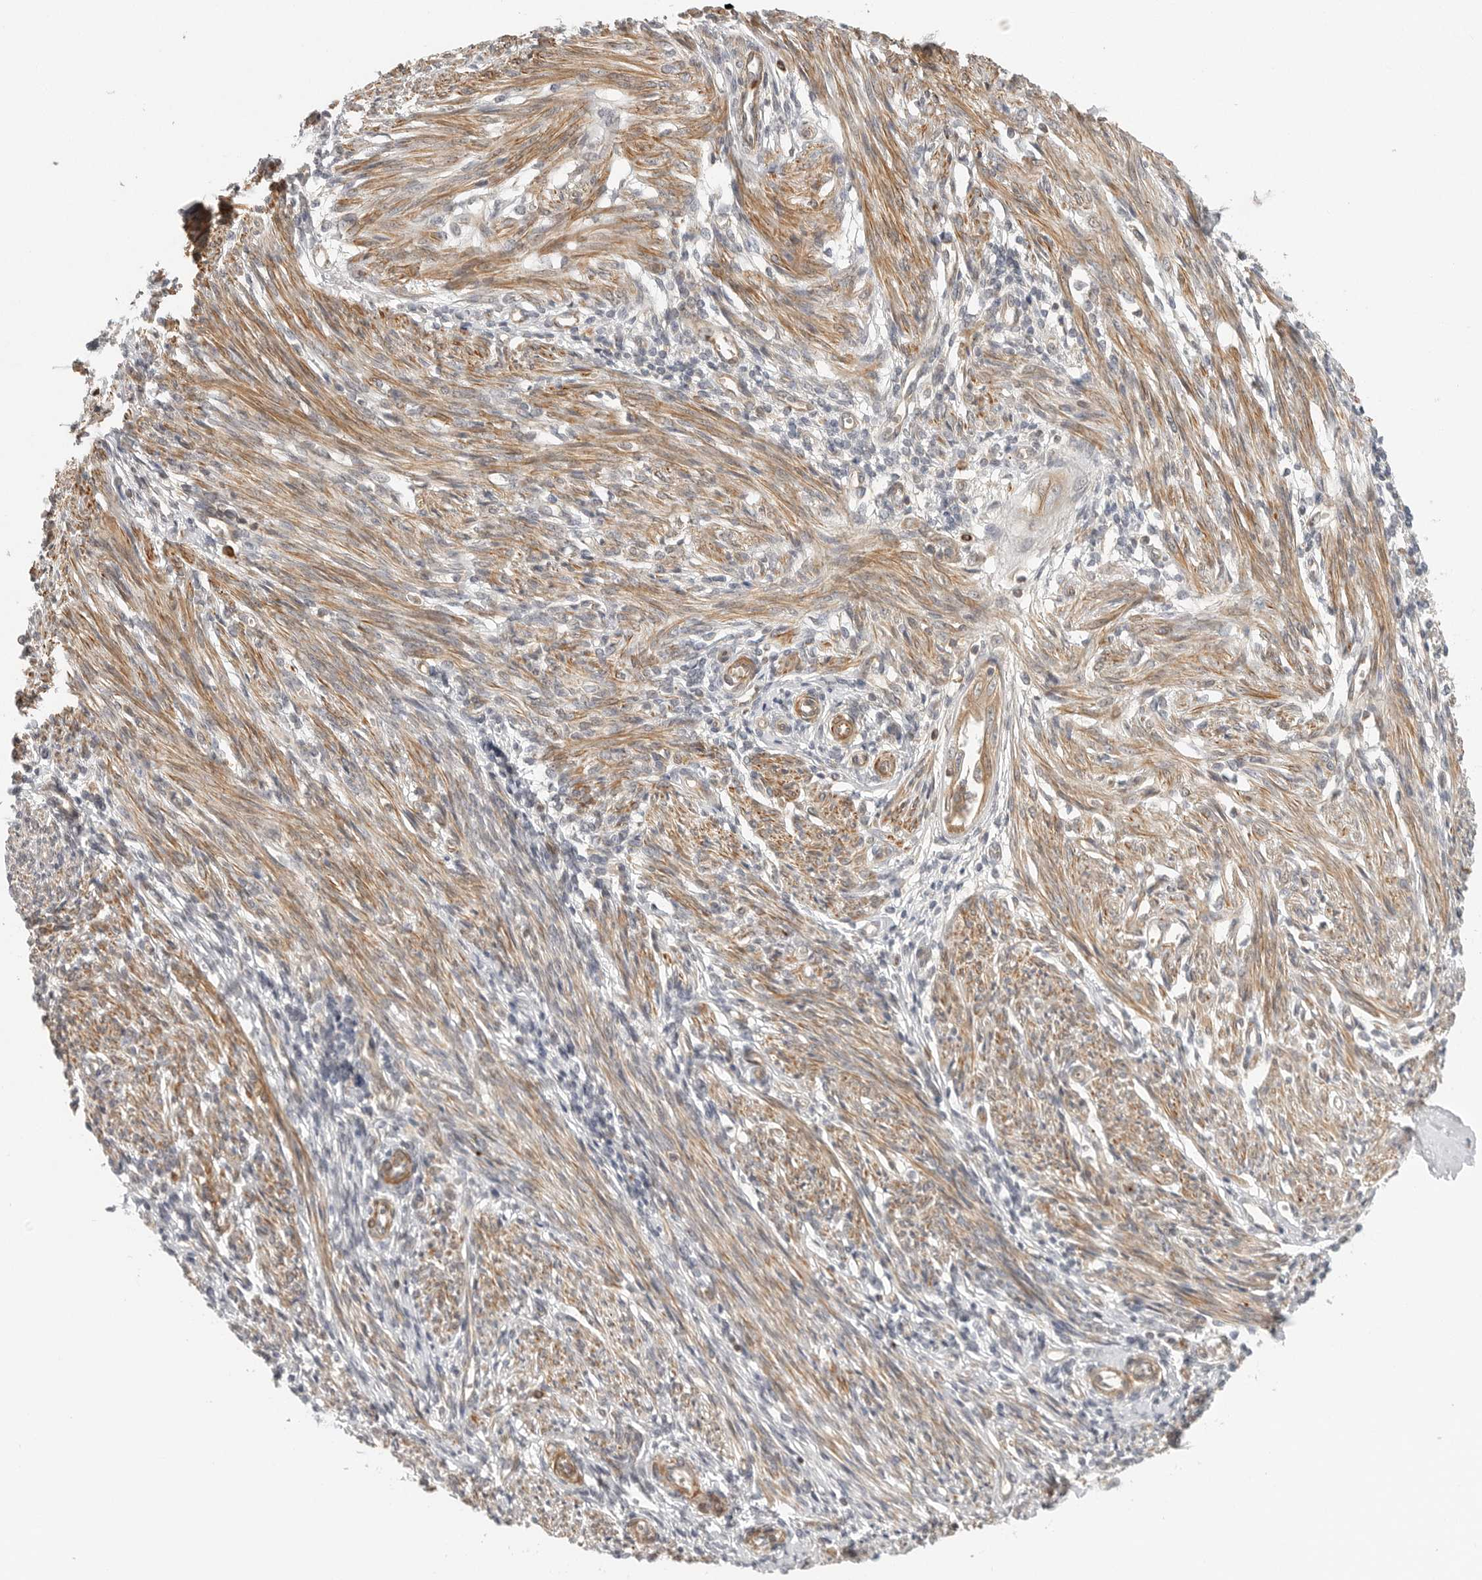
{"staining": {"intensity": "weak", "quantity": "25%-75%", "location": "cytoplasmic/membranous"}, "tissue": "endometrium", "cell_type": "Cells in endometrial stroma", "image_type": "normal", "snomed": [{"axis": "morphology", "description": "Normal tissue, NOS"}, {"axis": "topography", "description": "Endometrium"}], "caption": "About 25%-75% of cells in endometrial stroma in normal endometrium demonstrate weak cytoplasmic/membranous protein staining as visualized by brown immunohistochemical staining.", "gene": "CCPG1", "patient": {"sex": "female", "age": 66}}